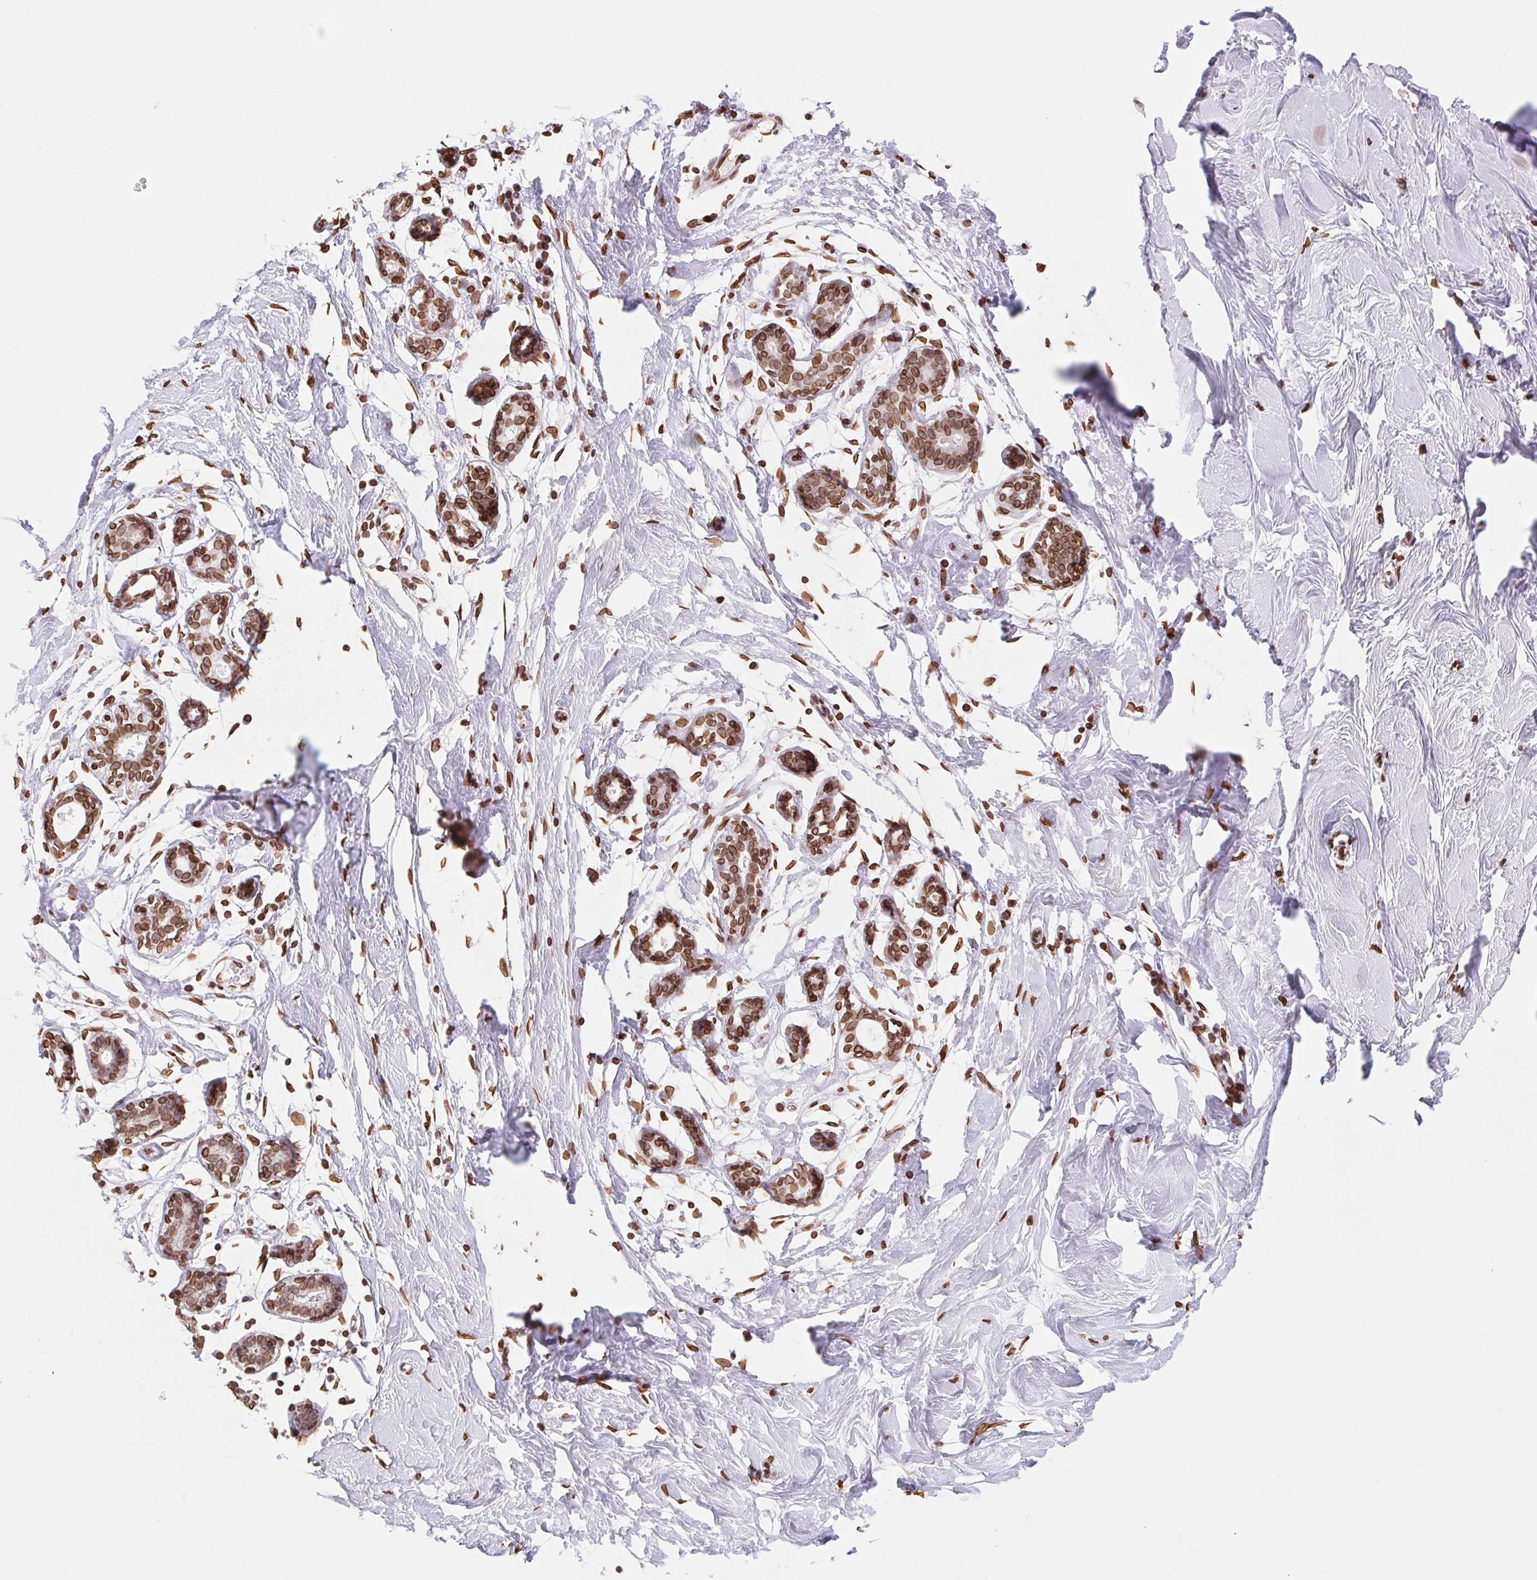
{"staining": {"intensity": "strong", "quantity": "25%-75%", "location": "nuclear"}, "tissue": "breast", "cell_type": "Adipocytes", "image_type": "normal", "snomed": [{"axis": "morphology", "description": "Normal tissue, NOS"}, {"axis": "topography", "description": "Breast"}], "caption": "High-power microscopy captured an IHC histopathology image of unremarkable breast, revealing strong nuclear staining in approximately 25%-75% of adipocytes.", "gene": "LMNB2", "patient": {"sex": "female", "age": 27}}